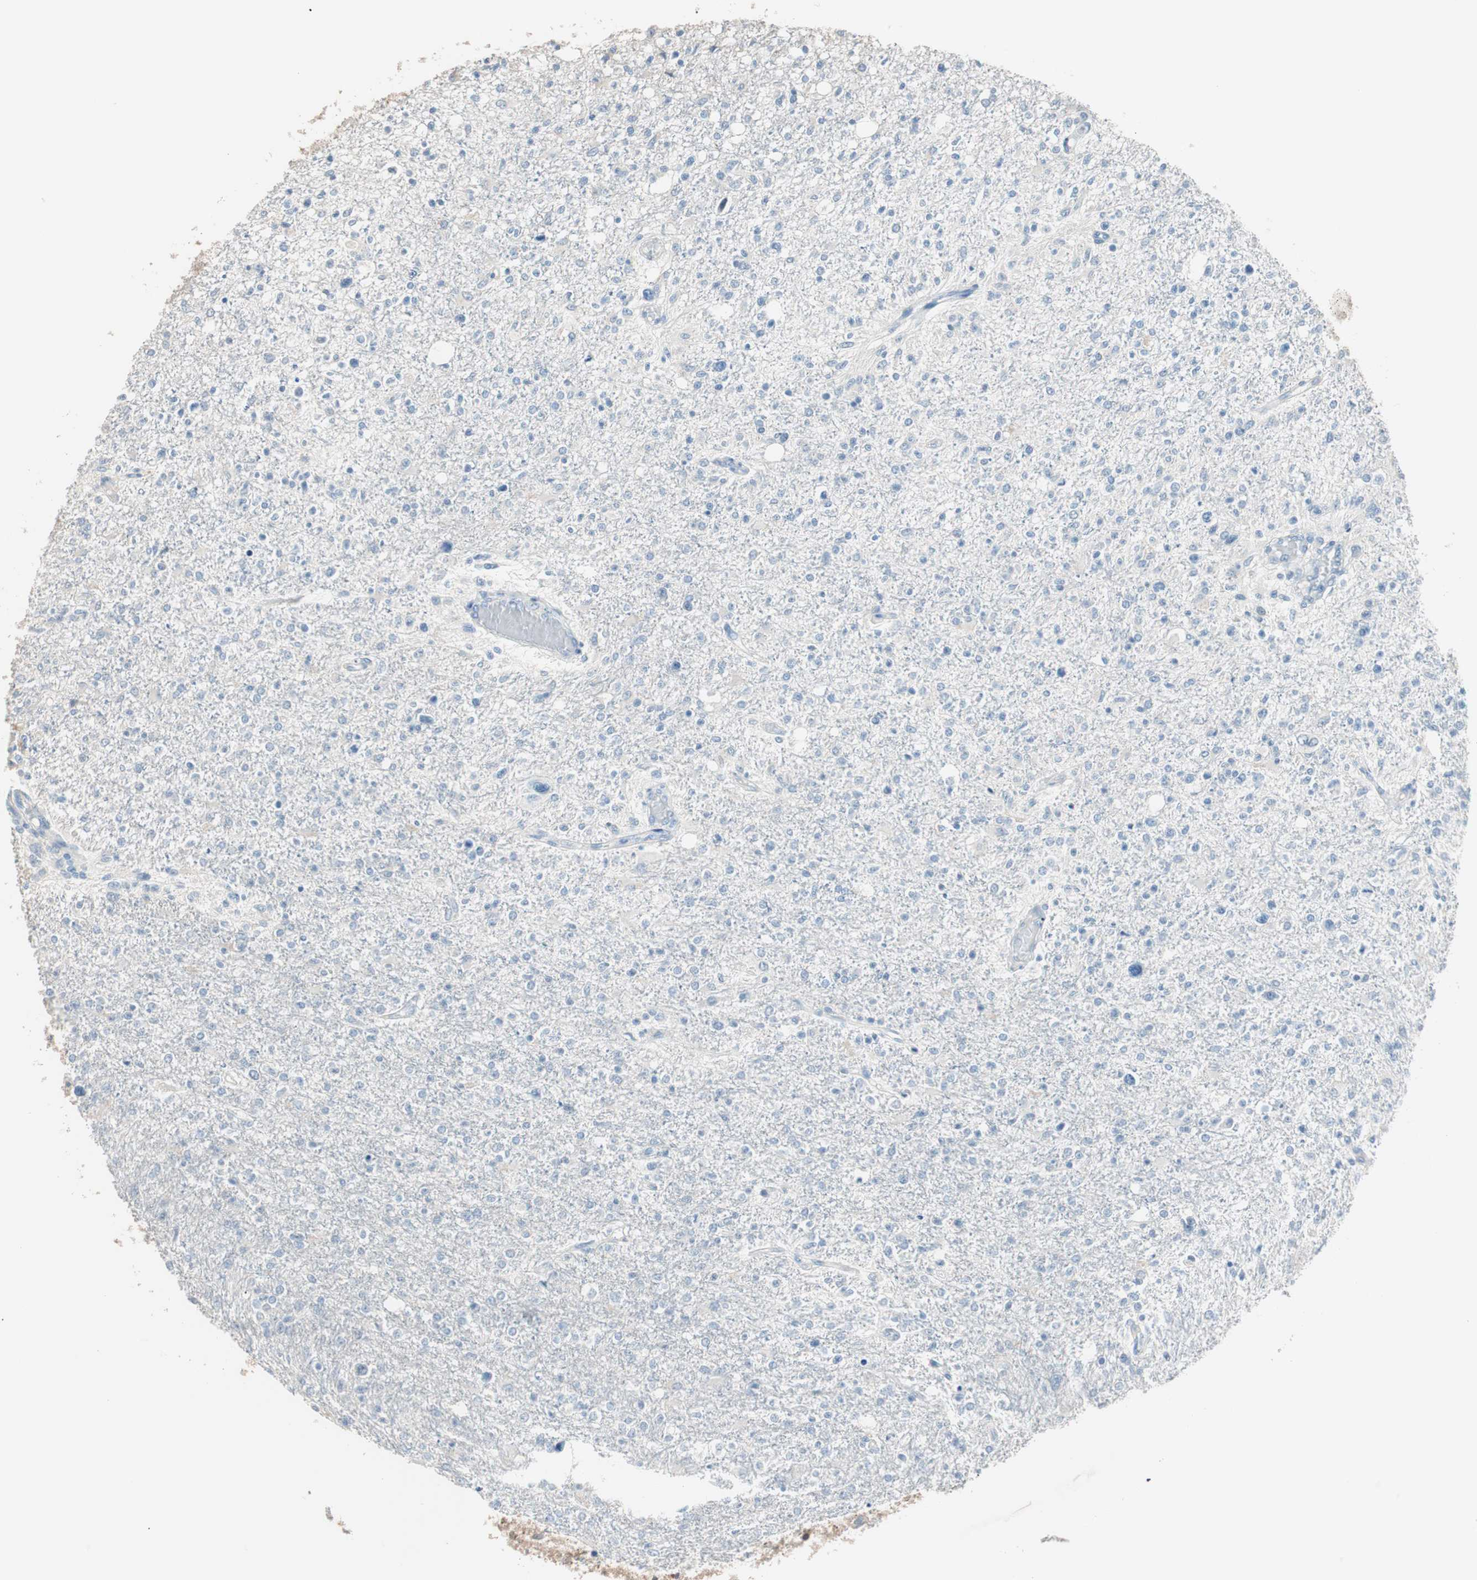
{"staining": {"intensity": "negative", "quantity": "none", "location": "none"}, "tissue": "glioma", "cell_type": "Tumor cells", "image_type": "cancer", "snomed": [{"axis": "morphology", "description": "Glioma, malignant, High grade"}, {"axis": "topography", "description": "Cerebral cortex"}], "caption": "IHC histopathology image of neoplastic tissue: human glioma stained with DAB demonstrates no significant protein staining in tumor cells.", "gene": "VIL1", "patient": {"sex": "male", "age": 76}}